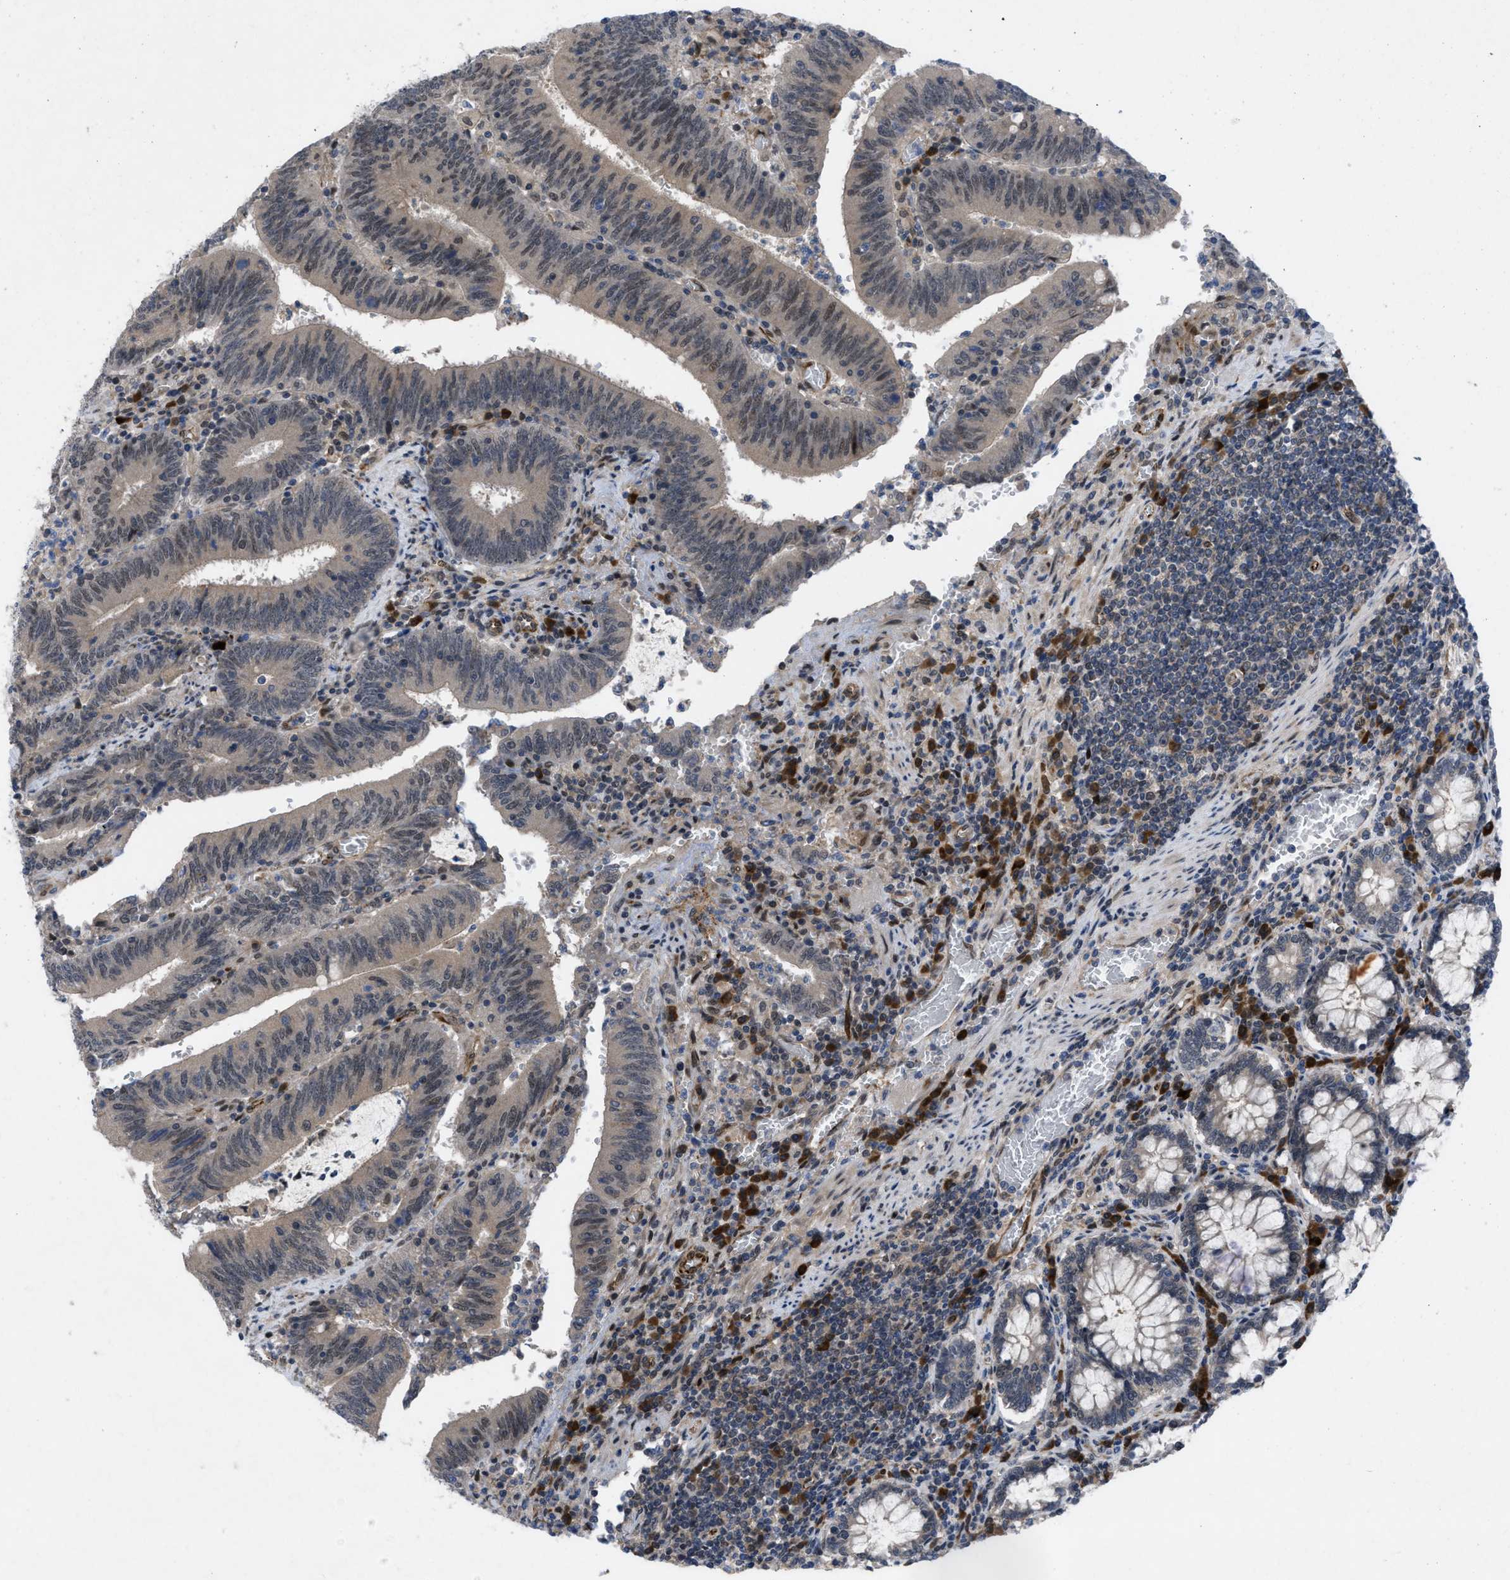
{"staining": {"intensity": "weak", "quantity": ">75%", "location": "cytoplasmic/membranous"}, "tissue": "colorectal cancer", "cell_type": "Tumor cells", "image_type": "cancer", "snomed": [{"axis": "morphology", "description": "Normal tissue, NOS"}, {"axis": "morphology", "description": "Adenocarcinoma, NOS"}, {"axis": "topography", "description": "Rectum"}], "caption": "Colorectal cancer (adenocarcinoma) was stained to show a protein in brown. There is low levels of weak cytoplasmic/membranous positivity in about >75% of tumor cells. (DAB = brown stain, brightfield microscopy at high magnification).", "gene": "IL17RE", "patient": {"sex": "female", "age": 66}}